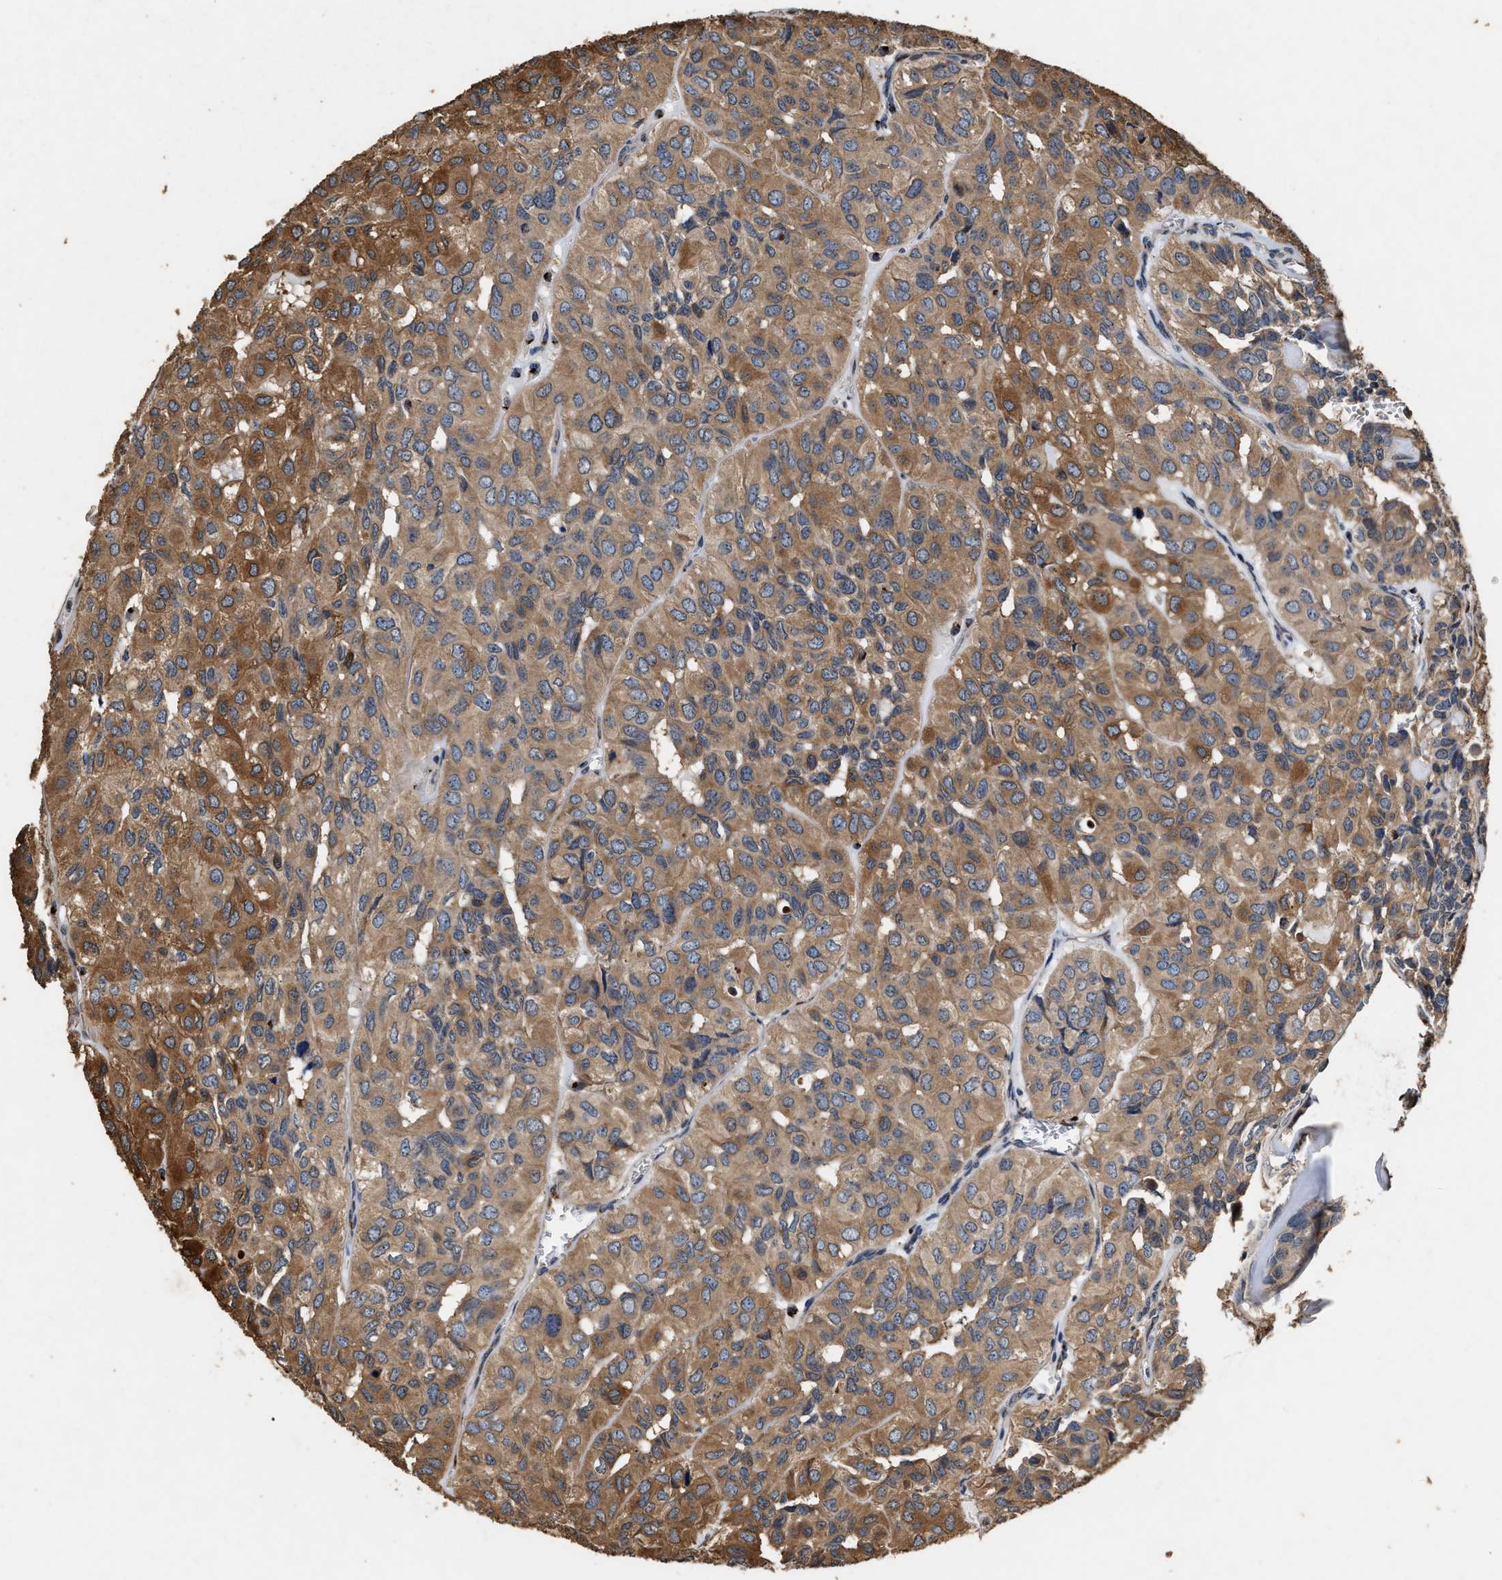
{"staining": {"intensity": "moderate", "quantity": ">75%", "location": "cytoplasmic/membranous"}, "tissue": "head and neck cancer", "cell_type": "Tumor cells", "image_type": "cancer", "snomed": [{"axis": "morphology", "description": "Adenocarcinoma, NOS"}, {"axis": "topography", "description": "Salivary gland, NOS"}, {"axis": "topography", "description": "Head-Neck"}], "caption": "Tumor cells show medium levels of moderate cytoplasmic/membranous positivity in approximately >75% of cells in human adenocarcinoma (head and neck).", "gene": "TPST2", "patient": {"sex": "female", "age": 76}}